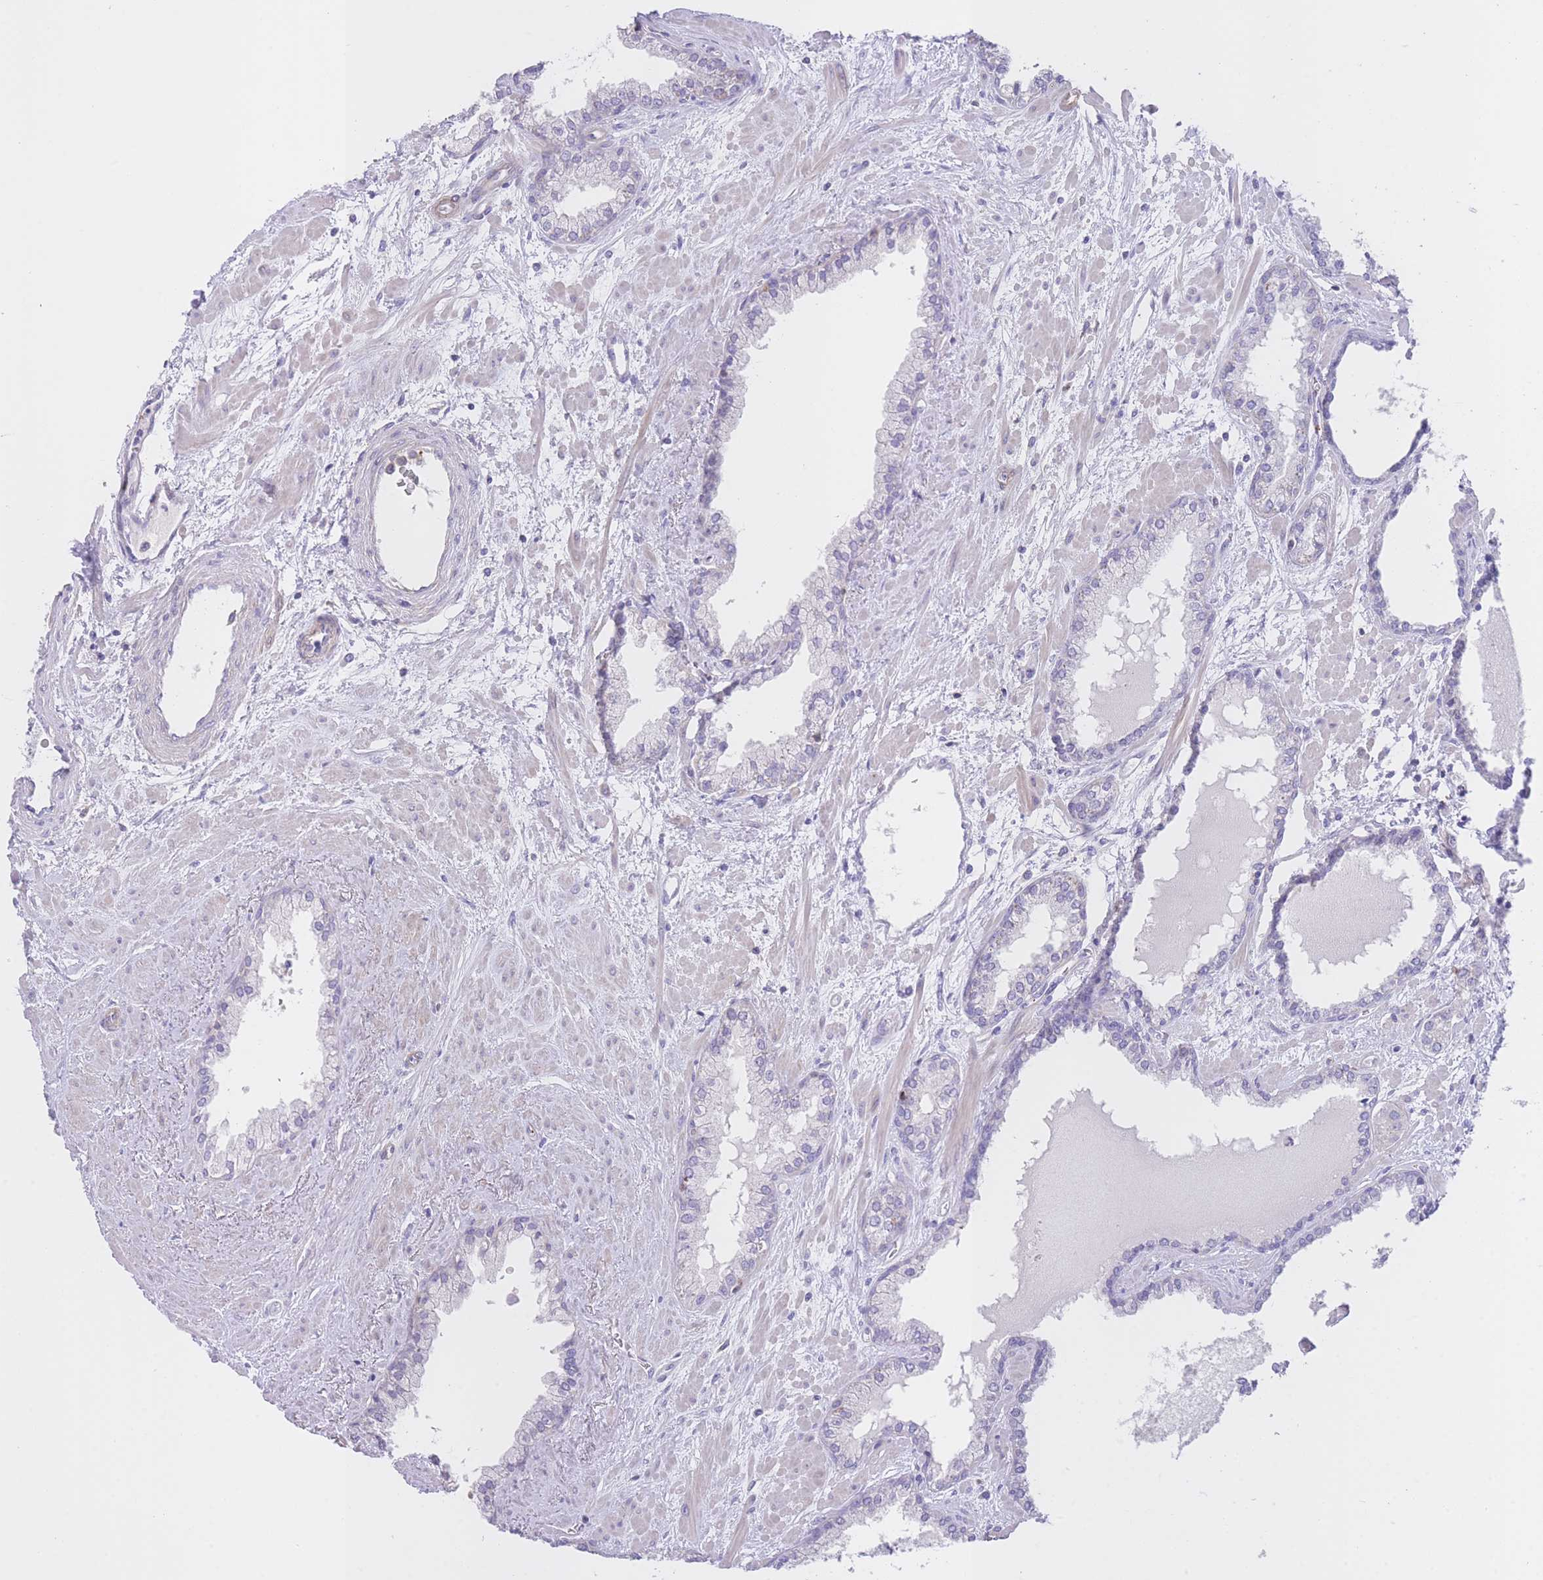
{"staining": {"intensity": "negative", "quantity": "none", "location": "none"}, "tissue": "prostate cancer", "cell_type": "Tumor cells", "image_type": "cancer", "snomed": [{"axis": "morphology", "description": "Adenocarcinoma, High grade"}, {"axis": "topography", "description": "Prostate"}], "caption": "A micrograph of prostate cancer stained for a protein exhibits no brown staining in tumor cells. (DAB immunohistochemistry, high magnification).", "gene": "LDB3", "patient": {"sex": "male", "age": 71}}